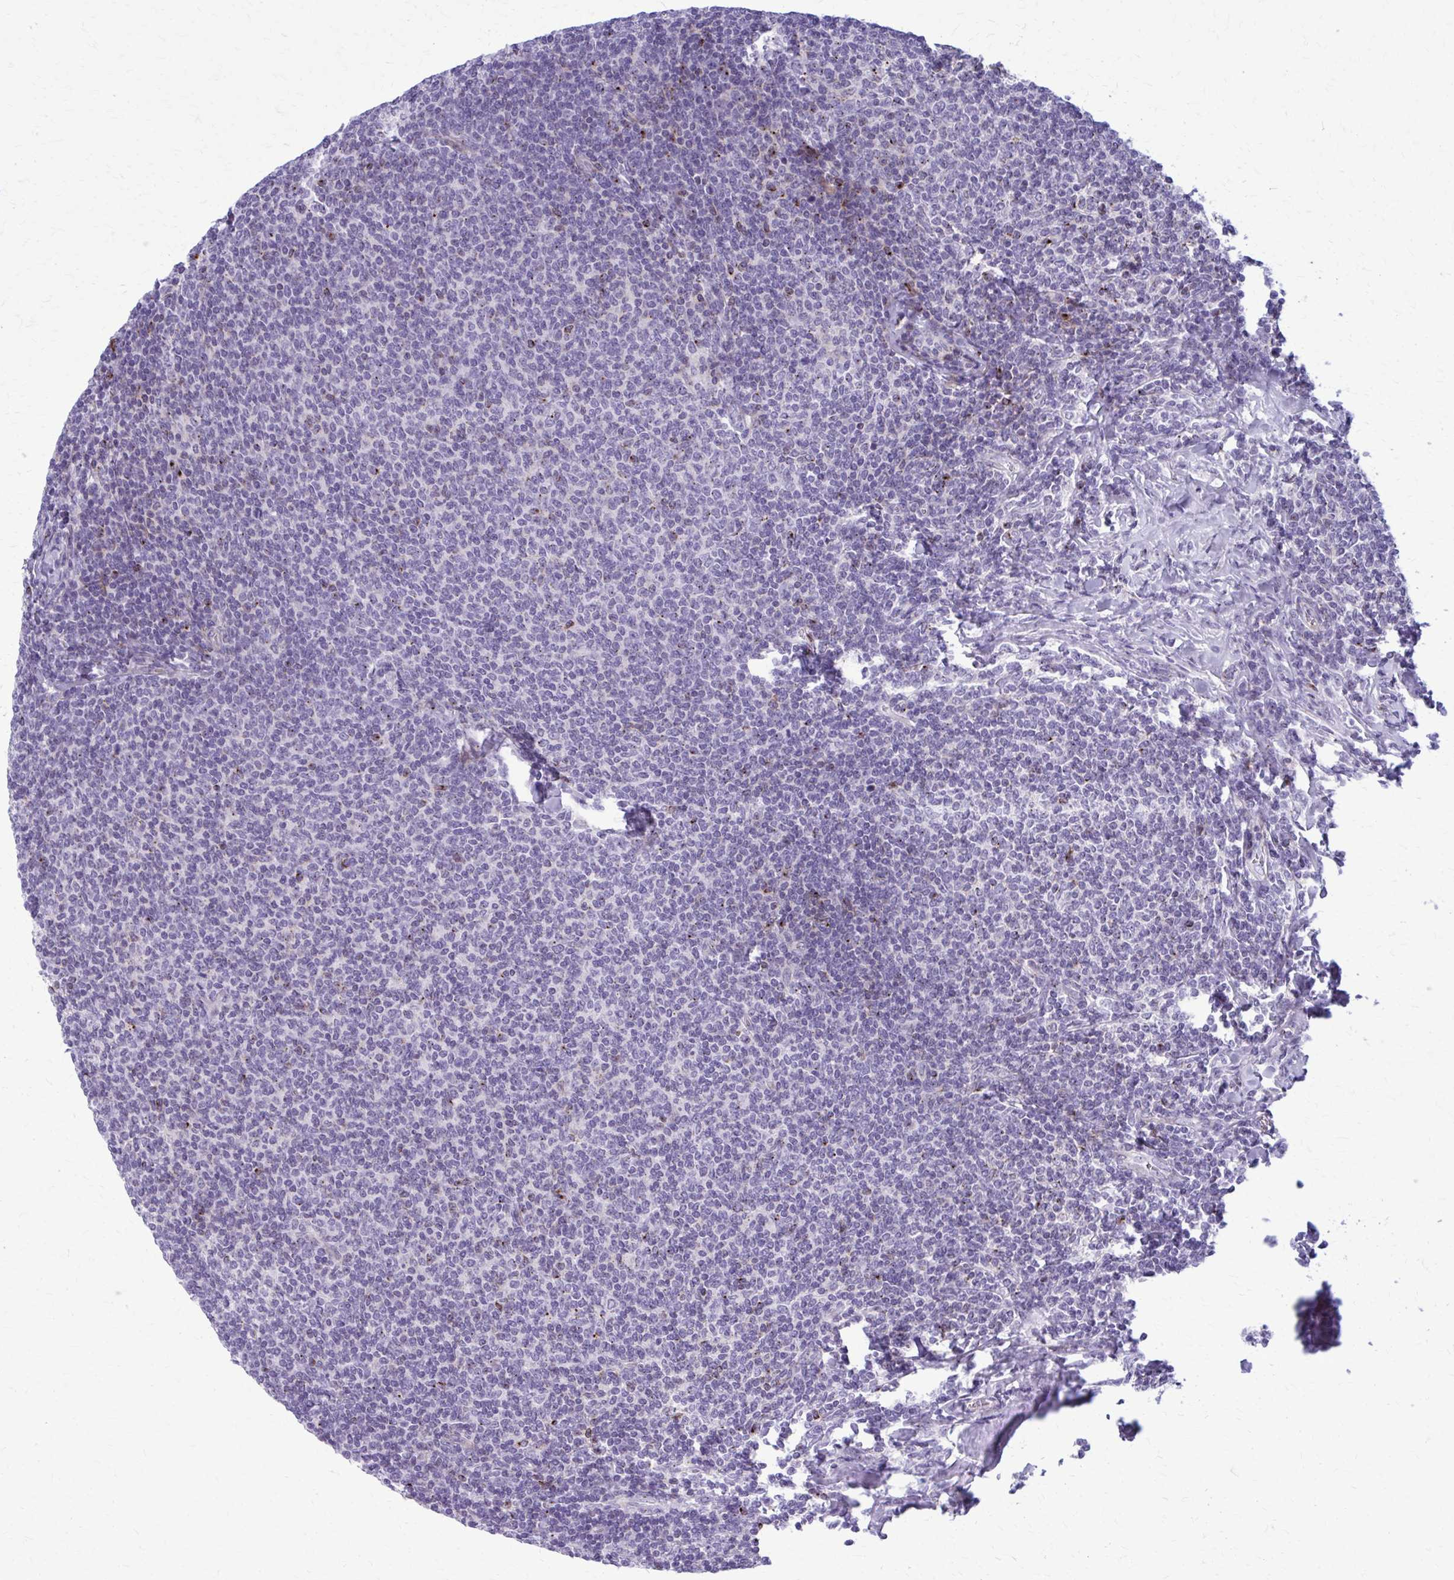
{"staining": {"intensity": "negative", "quantity": "none", "location": "none"}, "tissue": "lymphoma", "cell_type": "Tumor cells", "image_type": "cancer", "snomed": [{"axis": "morphology", "description": "Malignant lymphoma, non-Hodgkin's type, Low grade"}, {"axis": "topography", "description": "Lymph node"}], "caption": "DAB (3,3'-diaminobenzidine) immunohistochemical staining of malignant lymphoma, non-Hodgkin's type (low-grade) shows no significant staining in tumor cells. Brightfield microscopy of immunohistochemistry (IHC) stained with DAB (brown) and hematoxylin (blue), captured at high magnification.", "gene": "PEDS1", "patient": {"sex": "male", "age": 52}}